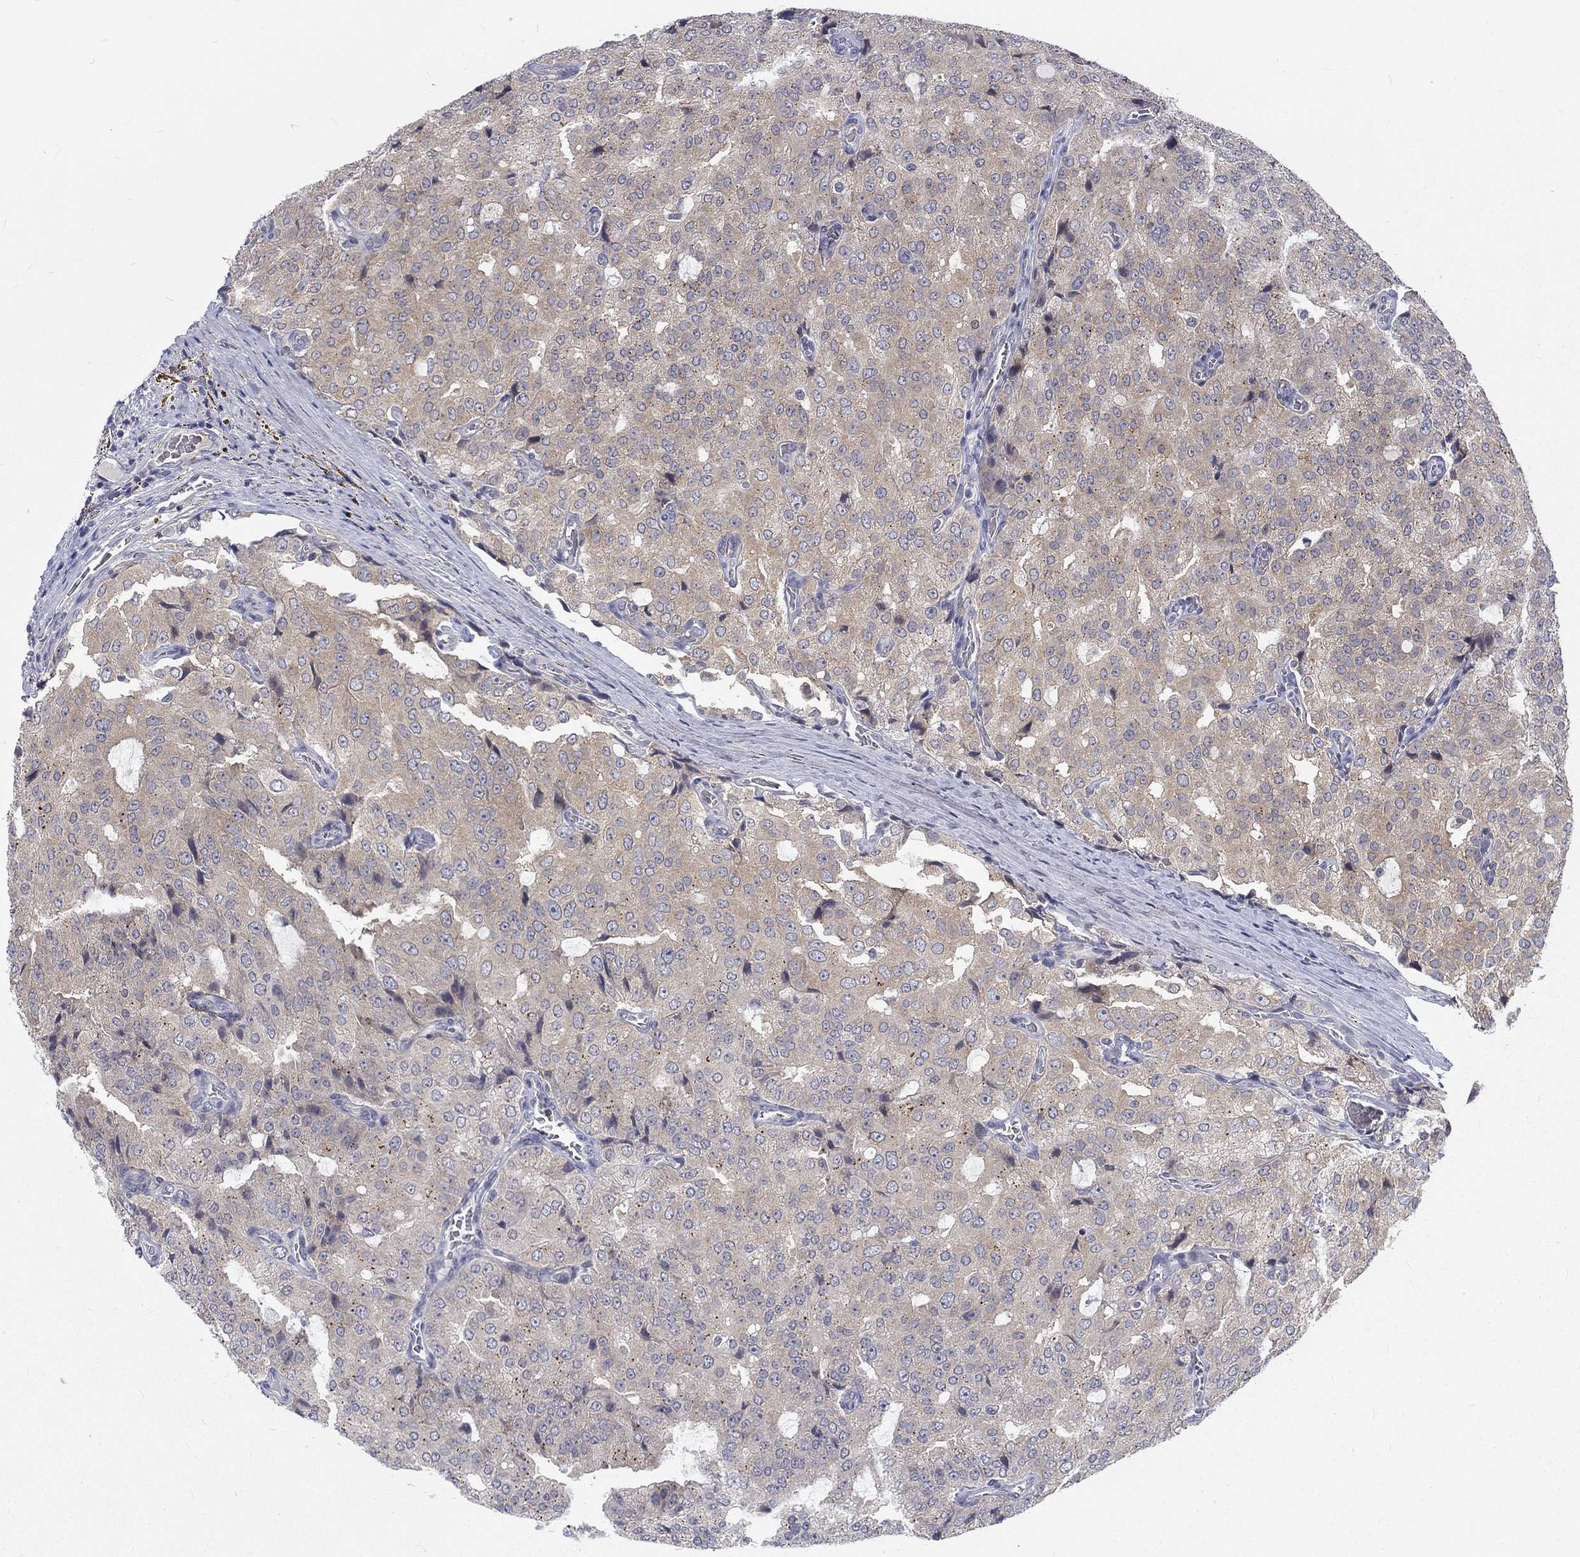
{"staining": {"intensity": "weak", "quantity": "25%-75%", "location": "cytoplasmic/membranous"}, "tissue": "prostate cancer", "cell_type": "Tumor cells", "image_type": "cancer", "snomed": [{"axis": "morphology", "description": "Adenocarcinoma, NOS"}, {"axis": "topography", "description": "Prostate and seminal vesicle, NOS"}, {"axis": "topography", "description": "Prostate"}], "caption": "Immunohistochemistry (IHC) photomicrograph of adenocarcinoma (prostate) stained for a protein (brown), which displays low levels of weak cytoplasmic/membranous positivity in about 25%-75% of tumor cells.", "gene": "PHKA1", "patient": {"sex": "male", "age": 67}}